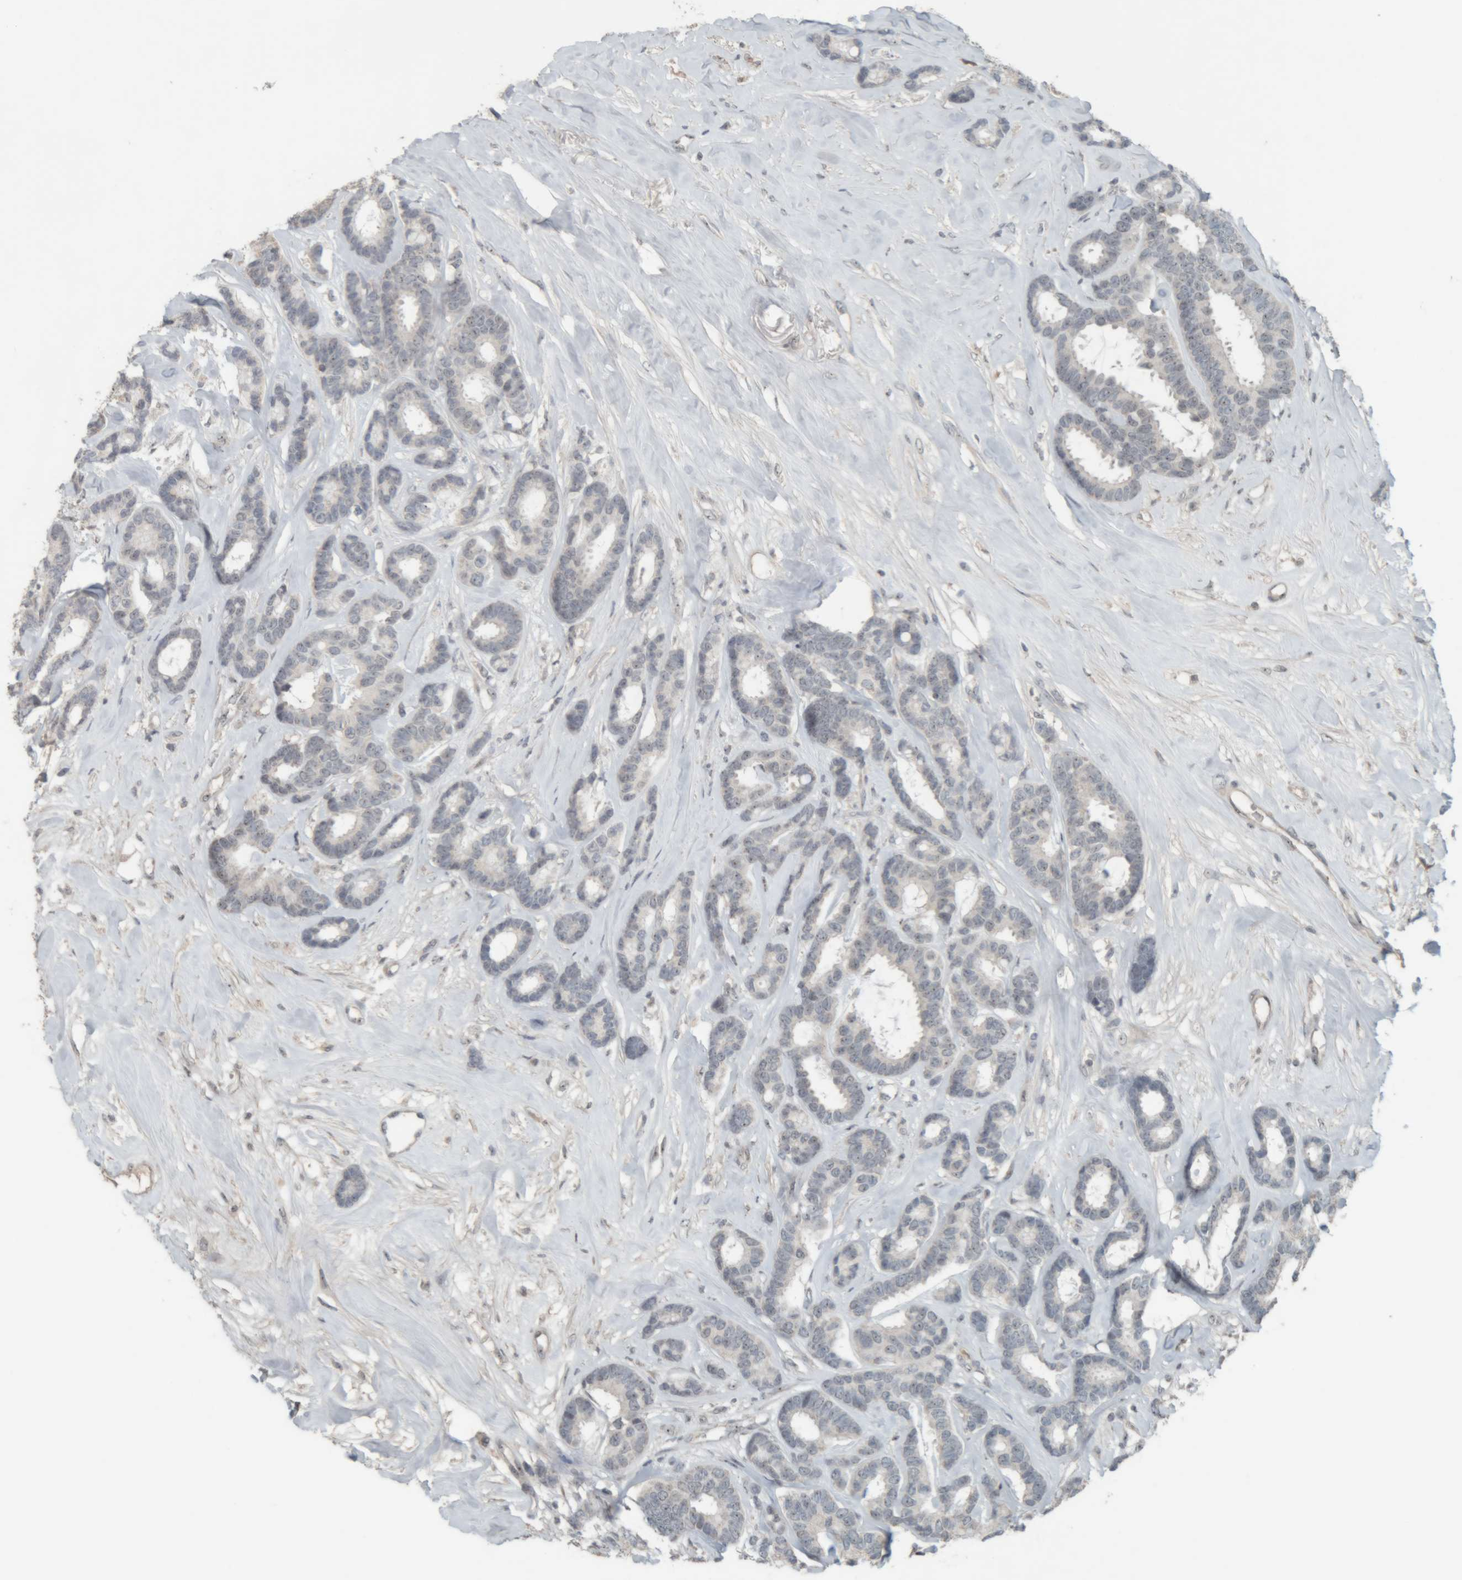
{"staining": {"intensity": "negative", "quantity": "none", "location": "none"}, "tissue": "breast cancer", "cell_type": "Tumor cells", "image_type": "cancer", "snomed": [{"axis": "morphology", "description": "Duct carcinoma"}, {"axis": "topography", "description": "Breast"}], "caption": "DAB (3,3'-diaminobenzidine) immunohistochemical staining of human breast cancer demonstrates no significant staining in tumor cells.", "gene": "RPF1", "patient": {"sex": "female", "age": 87}}